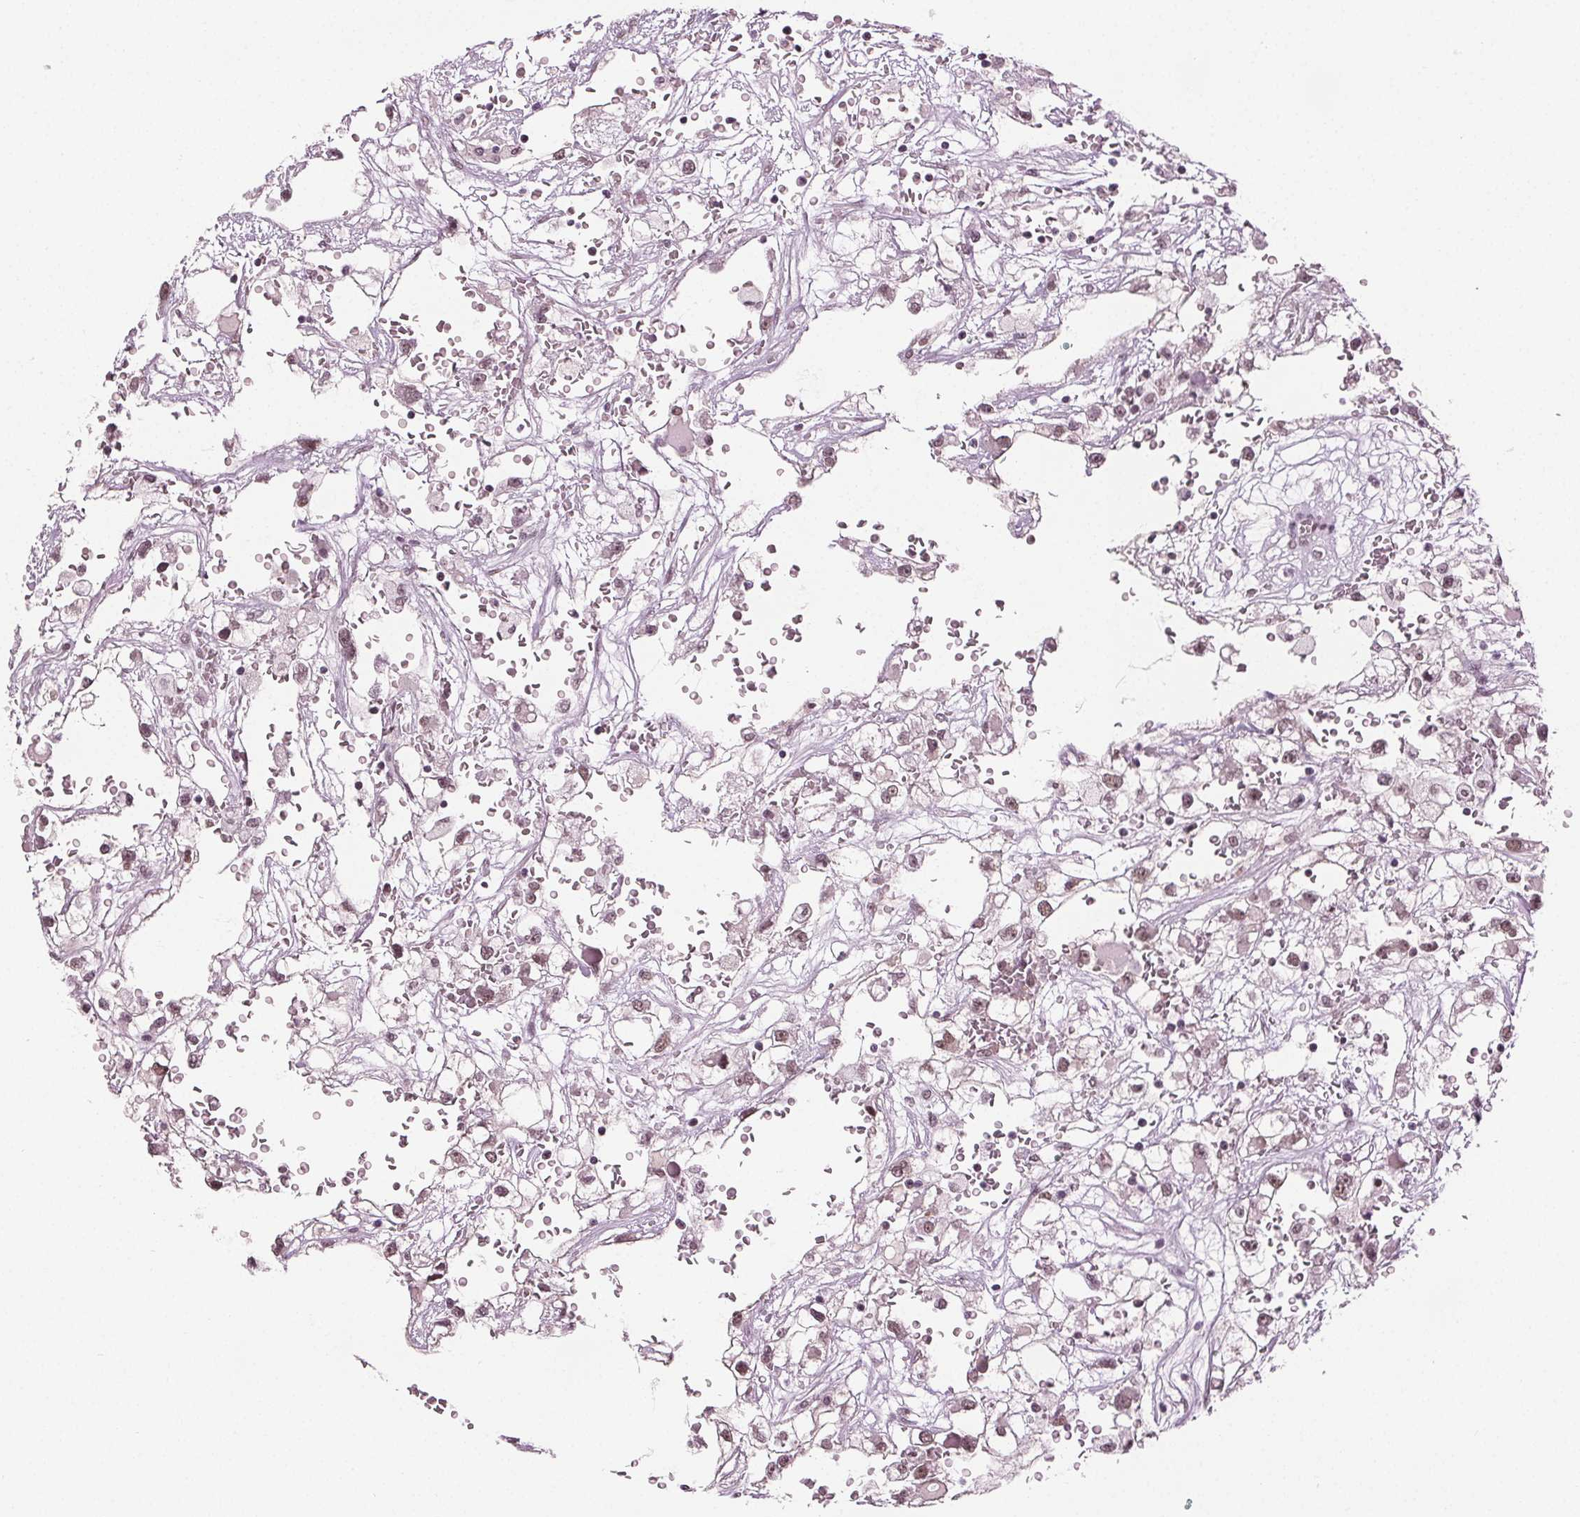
{"staining": {"intensity": "weak", "quantity": ">75%", "location": "nuclear"}, "tissue": "renal cancer", "cell_type": "Tumor cells", "image_type": "cancer", "snomed": [{"axis": "morphology", "description": "Adenocarcinoma, NOS"}, {"axis": "topography", "description": "Kidney"}], "caption": "Renal cancer stained for a protein (brown) shows weak nuclear positive positivity in about >75% of tumor cells.", "gene": "IWS1", "patient": {"sex": "male", "age": 59}}